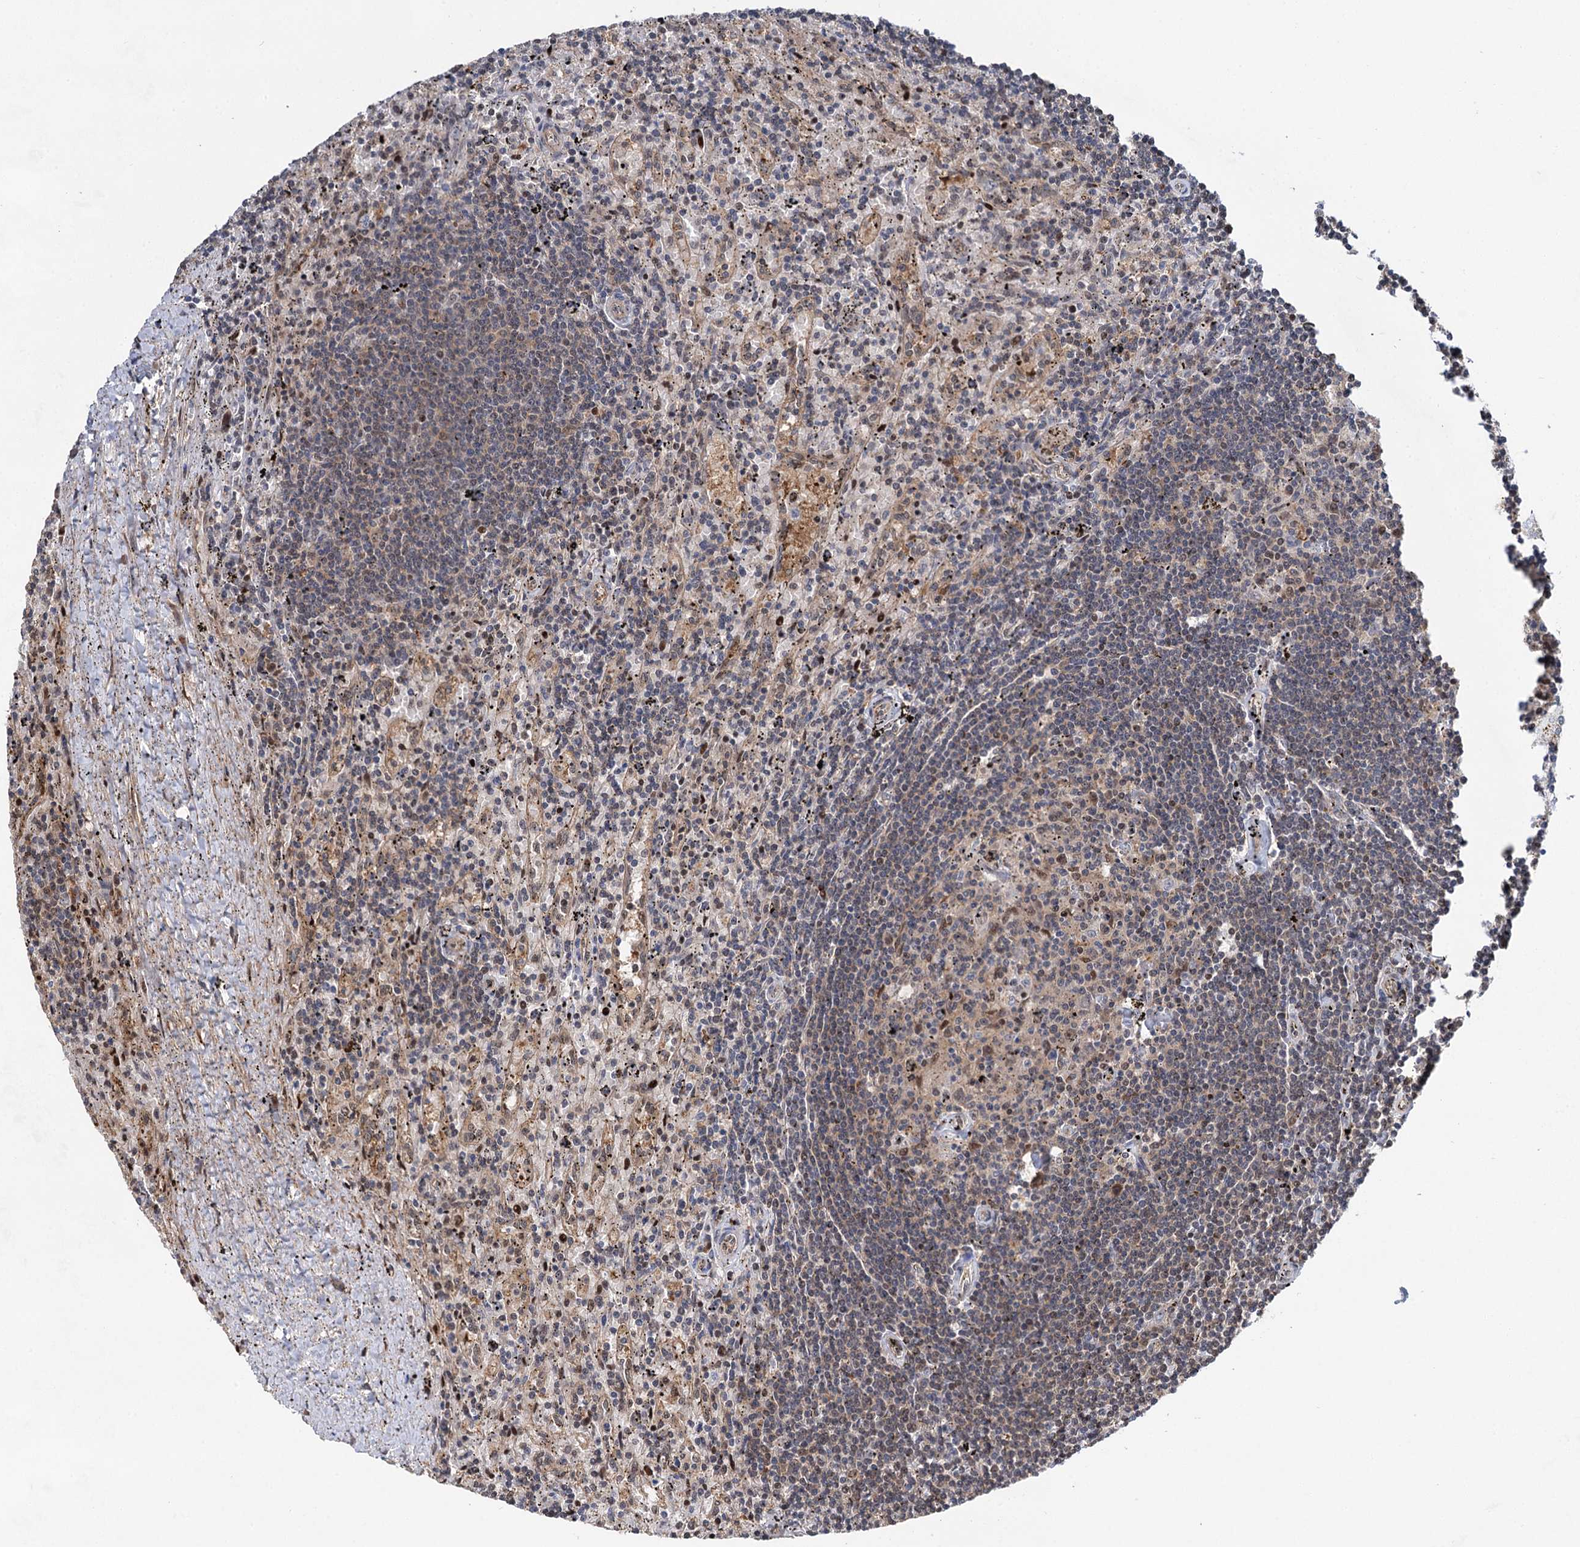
{"staining": {"intensity": "weak", "quantity": "25%-75%", "location": "cytoplasmic/membranous"}, "tissue": "lymphoma", "cell_type": "Tumor cells", "image_type": "cancer", "snomed": [{"axis": "morphology", "description": "Malignant lymphoma, non-Hodgkin's type, Low grade"}, {"axis": "topography", "description": "Spleen"}], "caption": "A histopathology image showing weak cytoplasmic/membranous positivity in about 25%-75% of tumor cells in lymphoma, as visualized by brown immunohistochemical staining.", "gene": "GPBP1", "patient": {"sex": "male", "age": 76}}